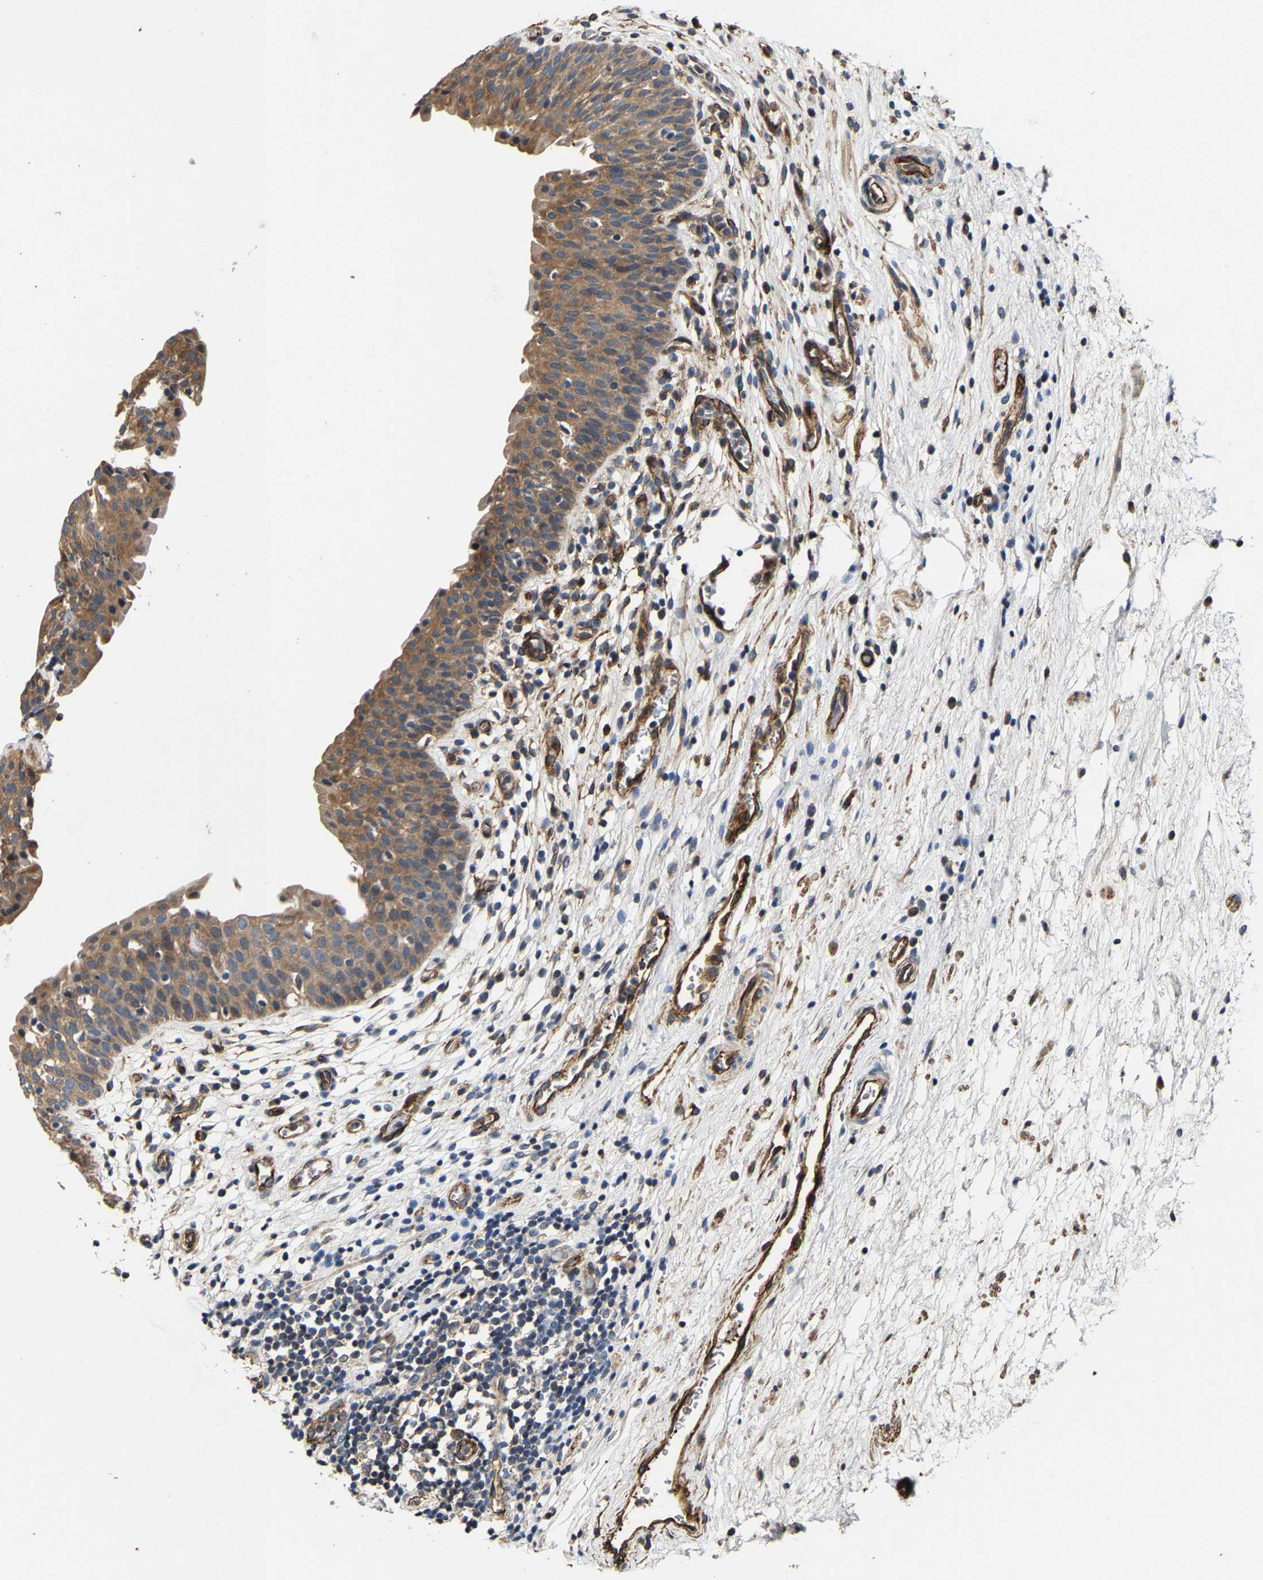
{"staining": {"intensity": "moderate", "quantity": ">75%", "location": "cytoplasmic/membranous"}, "tissue": "urinary bladder", "cell_type": "Urothelial cells", "image_type": "normal", "snomed": [{"axis": "morphology", "description": "Normal tissue, NOS"}, {"axis": "topography", "description": "Urinary bladder"}], "caption": "The photomicrograph shows immunohistochemical staining of benign urinary bladder. There is moderate cytoplasmic/membranous positivity is appreciated in approximately >75% of urothelial cells.", "gene": "GFRA3", "patient": {"sex": "male", "age": 37}}